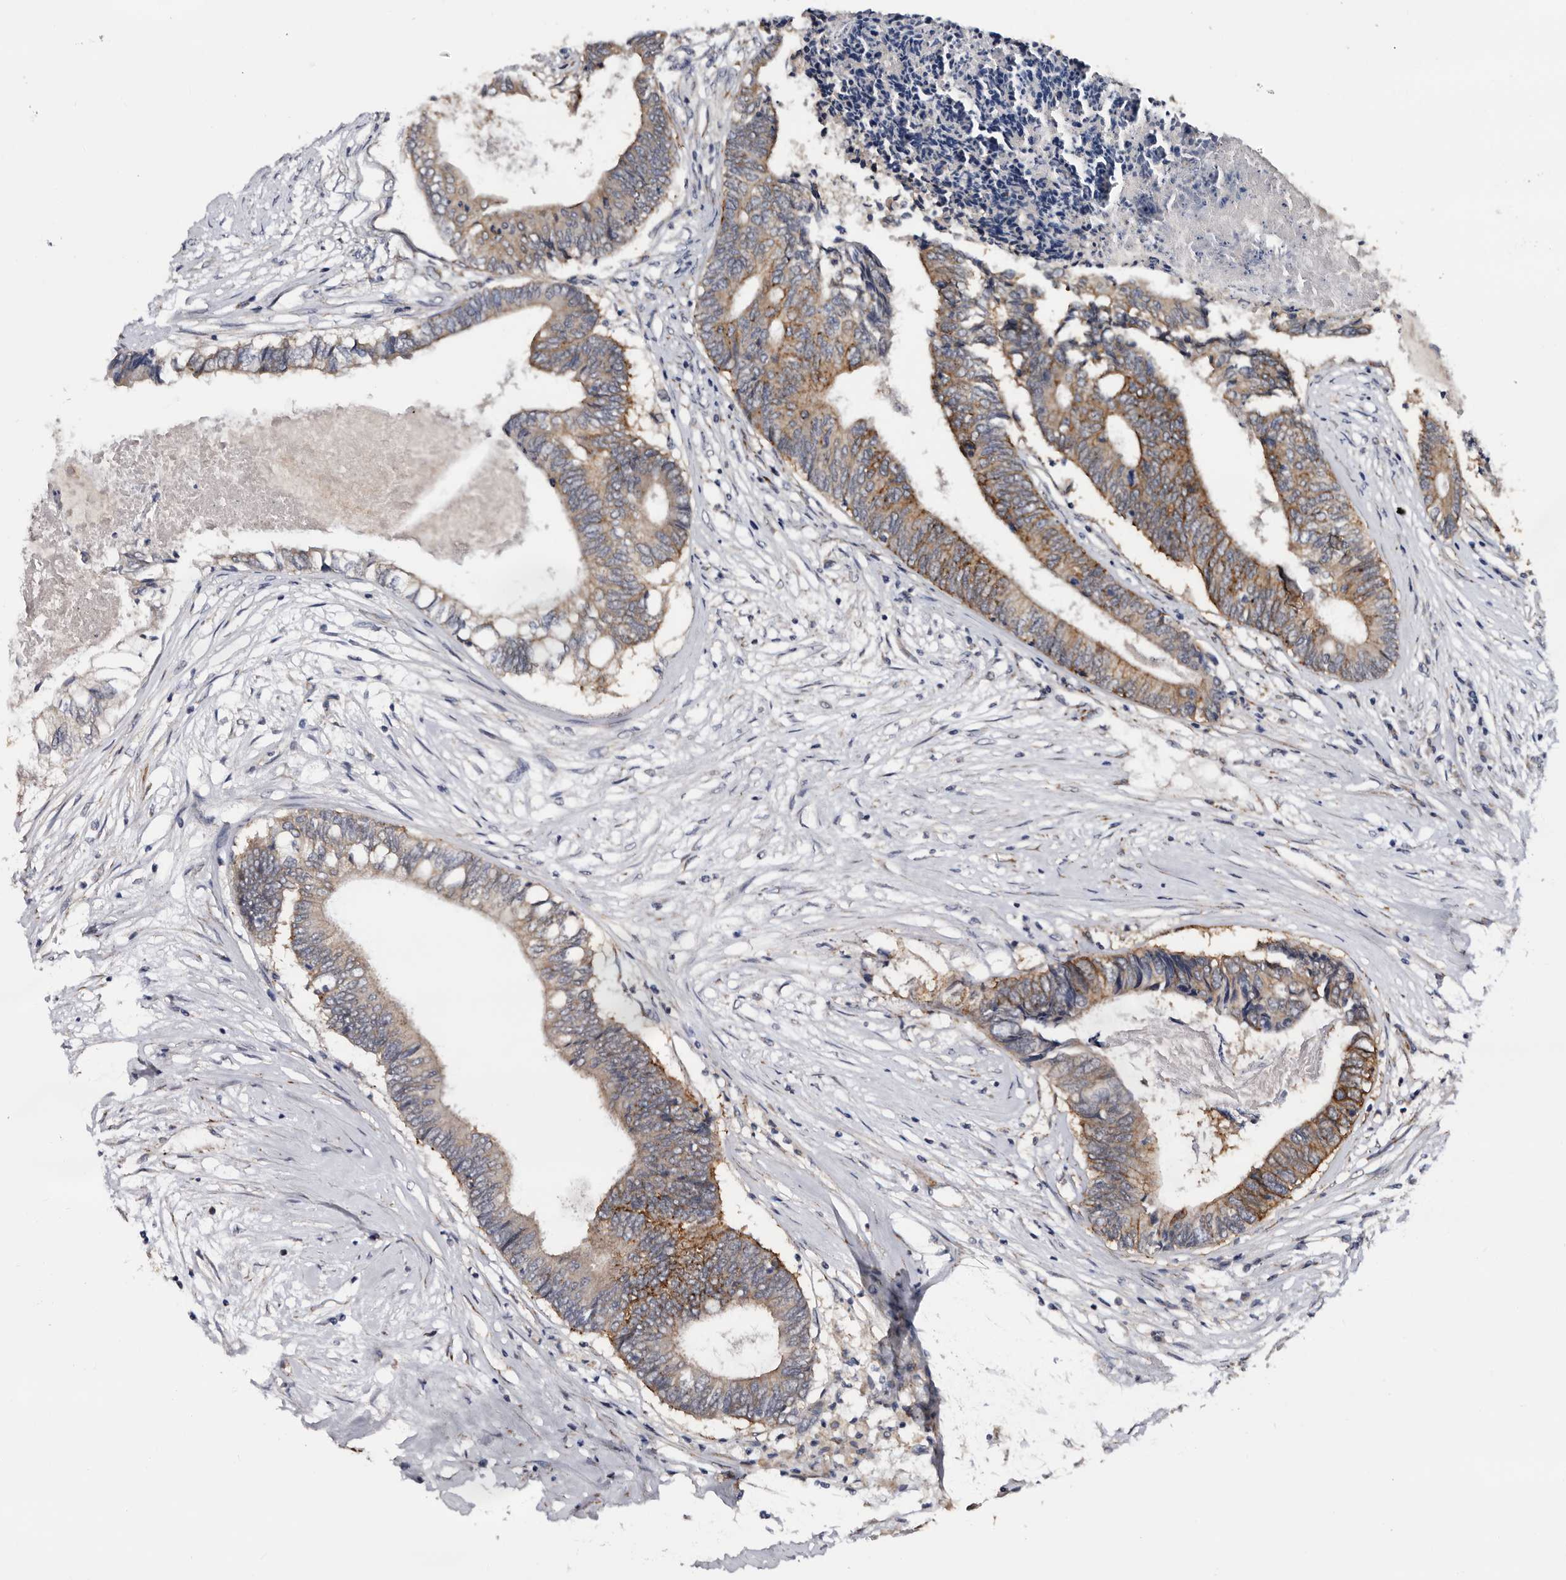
{"staining": {"intensity": "moderate", "quantity": ">75%", "location": "cytoplasmic/membranous"}, "tissue": "colorectal cancer", "cell_type": "Tumor cells", "image_type": "cancer", "snomed": [{"axis": "morphology", "description": "Adenocarcinoma, NOS"}, {"axis": "topography", "description": "Rectum"}], "caption": "Protein expression analysis of human adenocarcinoma (colorectal) reveals moderate cytoplasmic/membranous staining in approximately >75% of tumor cells. (DAB (3,3'-diaminobenzidine) IHC with brightfield microscopy, high magnification).", "gene": "ARMCX2", "patient": {"sex": "male", "age": 63}}